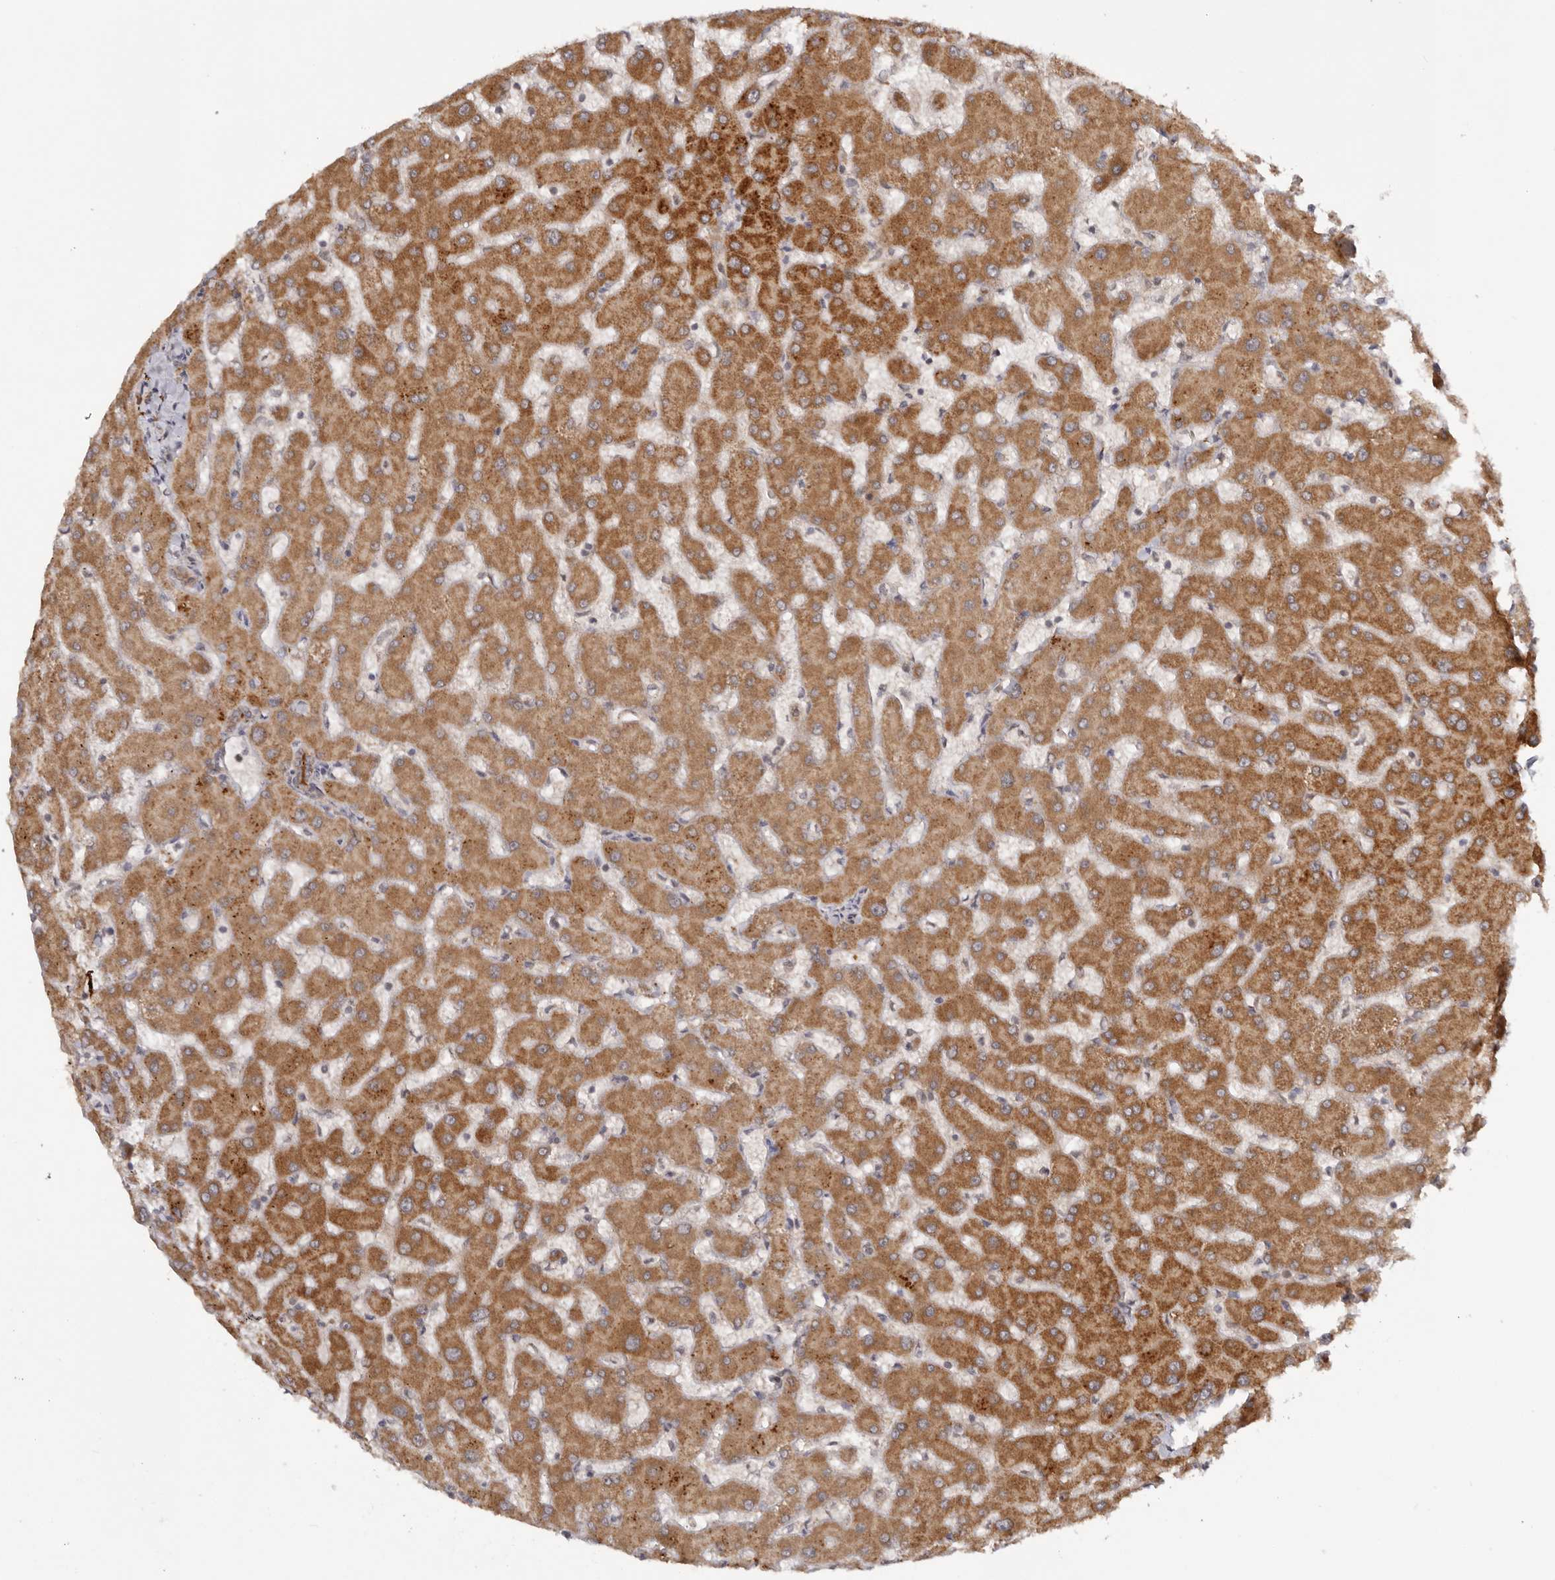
{"staining": {"intensity": "weak", "quantity": ">75%", "location": "cytoplasmic/membranous"}, "tissue": "liver", "cell_type": "Cholangiocytes", "image_type": "normal", "snomed": [{"axis": "morphology", "description": "Normal tissue, NOS"}, {"axis": "topography", "description": "Liver"}], "caption": "Protein staining exhibits weak cytoplasmic/membranous staining in about >75% of cholangiocytes in unremarkable liver.", "gene": "TARS2", "patient": {"sex": "female", "age": 63}}